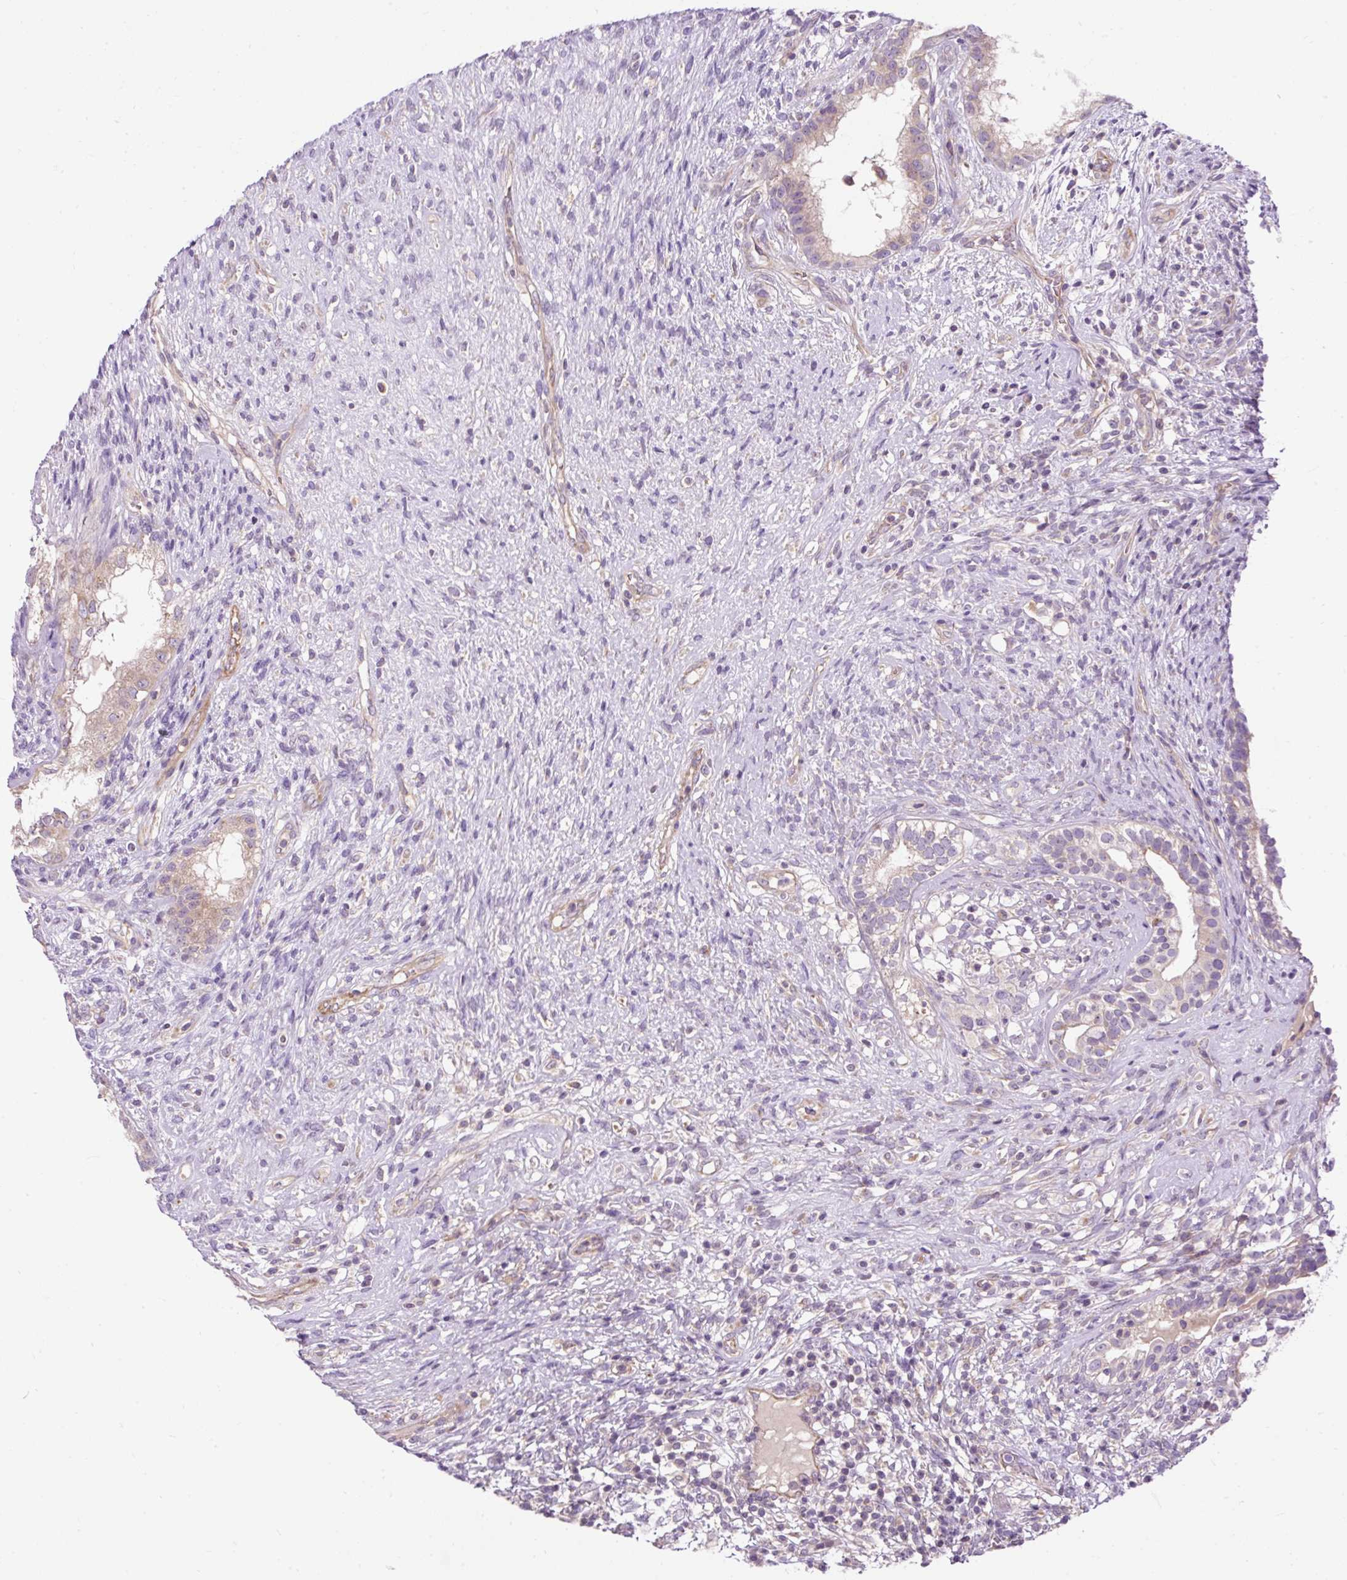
{"staining": {"intensity": "negative", "quantity": "none", "location": "none"}, "tissue": "testis cancer", "cell_type": "Tumor cells", "image_type": "cancer", "snomed": [{"axis": "morphology", "description": "Seminoma, NOS"}, {"axis": "morphology", "description": "Carcinoma, Embryonal, NOS"}, {"axis": "topography", "description": "Testis"}], "caption": "Immunohistochemical staining of human testis seminoma shows no significant expression in tumor cells.", "gene": "HEXB", "patient": {"sex": "male", "age": 41}}